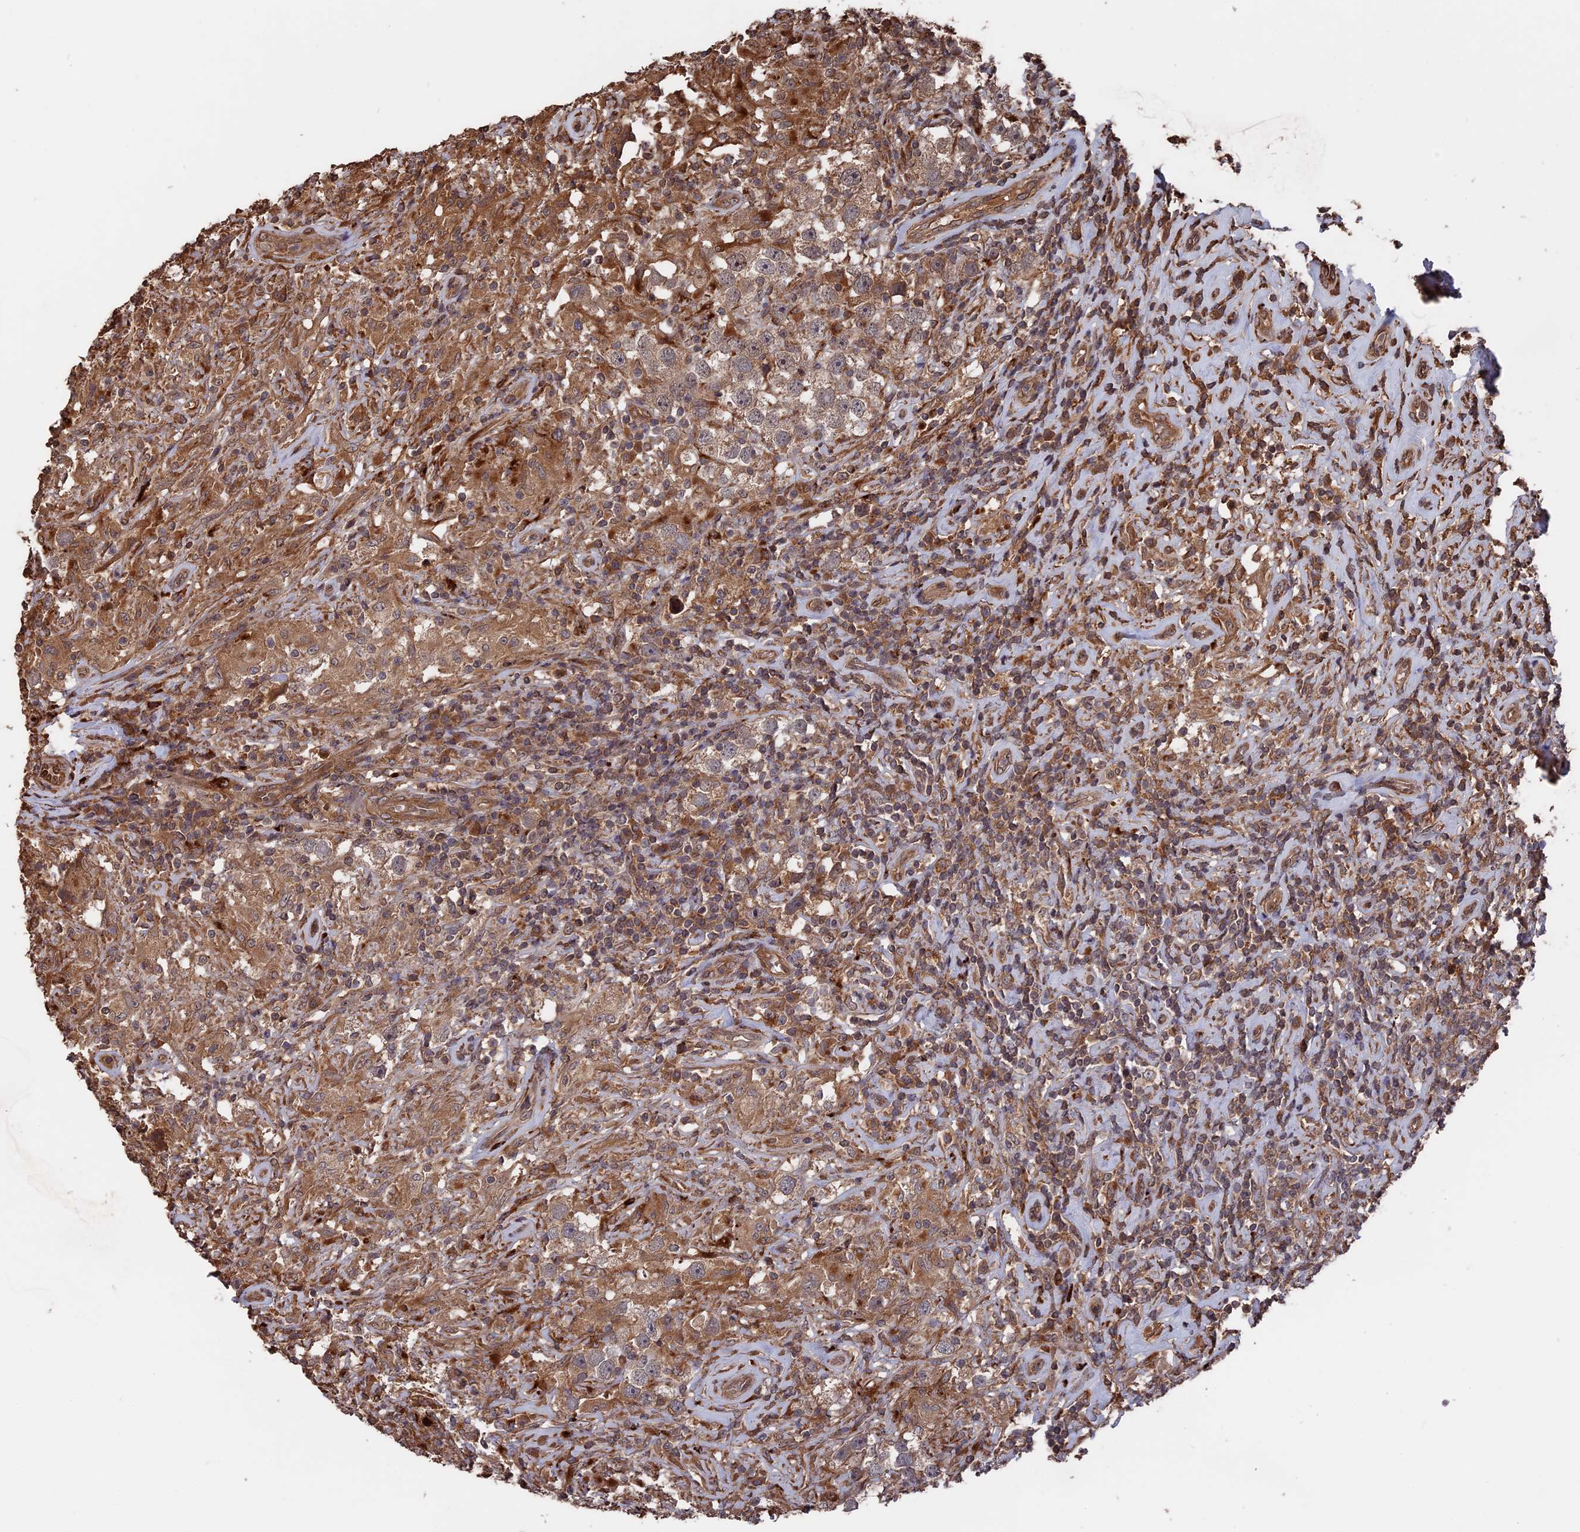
{"staining": {"intensity": "weak", "quantity": ">75%", "location": "cytoplasmic/membranous"}, "tissue": "testis cancer", "cell_type": "Tumor cells", "image_type": "cancer", "snomed": [{"axis": "morphology", "description": "Seminoma, NOS"}, {"axis": "topography", "description": "Testis"}], "caption": "Immunohistochemical staining of testis seminoma shows weak cytoplasmic/membranous protein staining in approximately >75% of tumor cells. The staining was performed using DAB, with brown indicating positive protein expression. Nuclei are stained blue with hematoxylin.", "gene": "TELO2", "patient": {"sex": "male", "age": 49}}